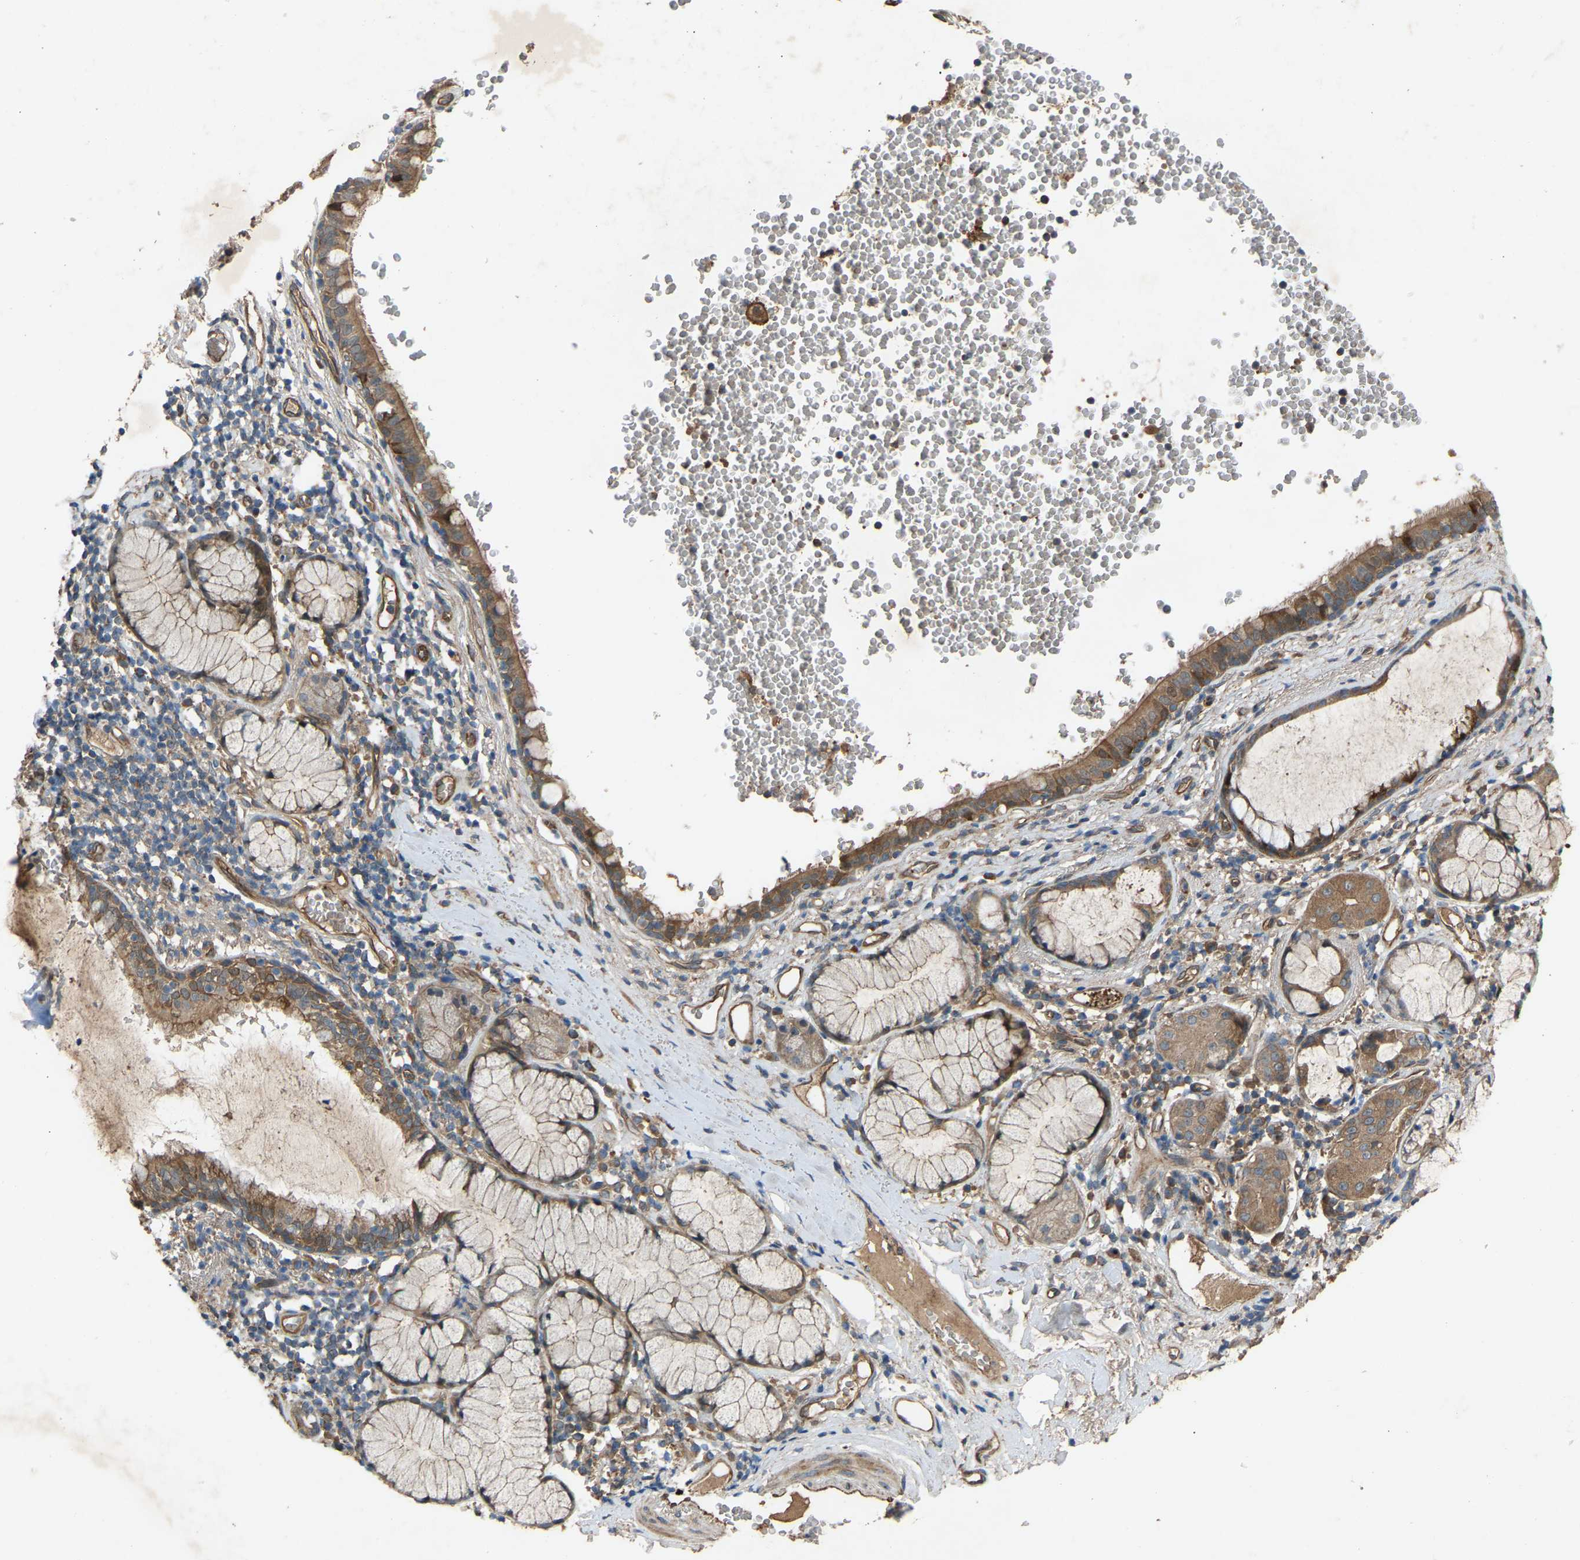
{"staining": {"intensity": "moderate", "quantity": ">75%", "location": "cytoplasmic/membranous"}, "tissue": "bronchus", "cell_type": "Respiratory epithelial cells", "image_type": "normal", "snomed": [{"axis": "morphology", "description": "Normal tissue, NOS"}, {"axis": "morphology", "description": "Inflammation, NOS"}, {"axis": "topography", "description": "Cartilage tissue"}, {"axis": "topography", "description": "Bronchus"}], "caption": "An immunohistochemistry (IHC) photomicrograph of normal tissue is shown. Protein staining in brown labels moderate cytoplasmic/membranous positivity in bronchus within respiratory epithelial cells. (DAB IHC, brown staining for protein, blue staining for nuclei).", "gene": "GAS2L1", "patient": {"sex": "male", "age": 77}}